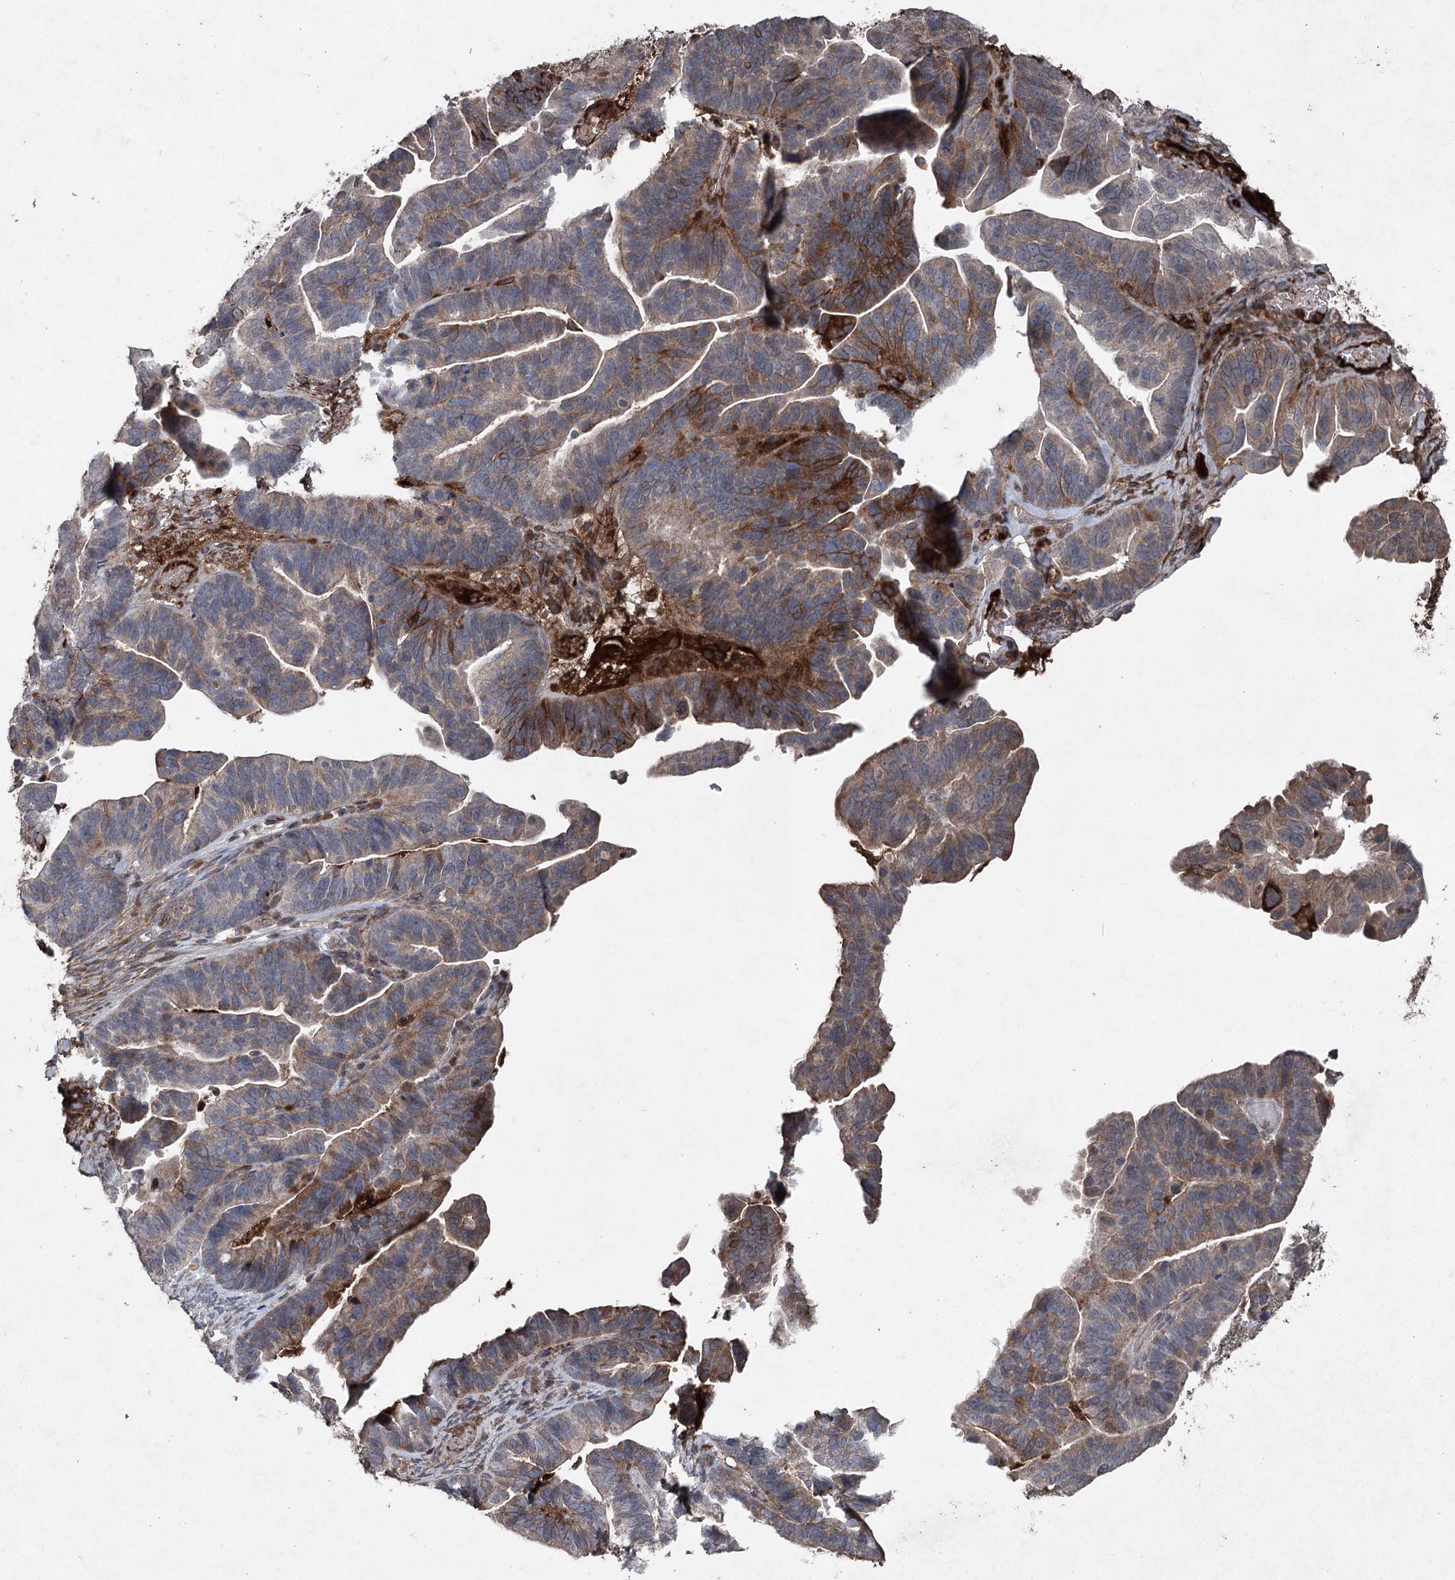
{"staining": {"intensity": "strong", "quantity": "<25%", "location": "cytoplasmic/membranous"}, "tissue": "ovarian cancer", "cell_type": "Tumor cells", "image_type": "cancer", "snomed": [{"axis": "morphology", "description": "Cystadenocarcinoma, serous, NOS"}, {"axis": "topography", "description": "Ovary"}], "caption": "Ovarian serous cystadenocarcinoma was stained to show a protein in brown. There is medium levels of strong cytoplasmic/membranous positivity in about <25% of tumor cells. The staining was performed using DAB to visualize the protein expression in brown, while the nuclei were stained in blue with hematoxylin (Magnification: 20x).", "gene": "PGLYRP2", "patient": {"sex": "female", "age": 56}}